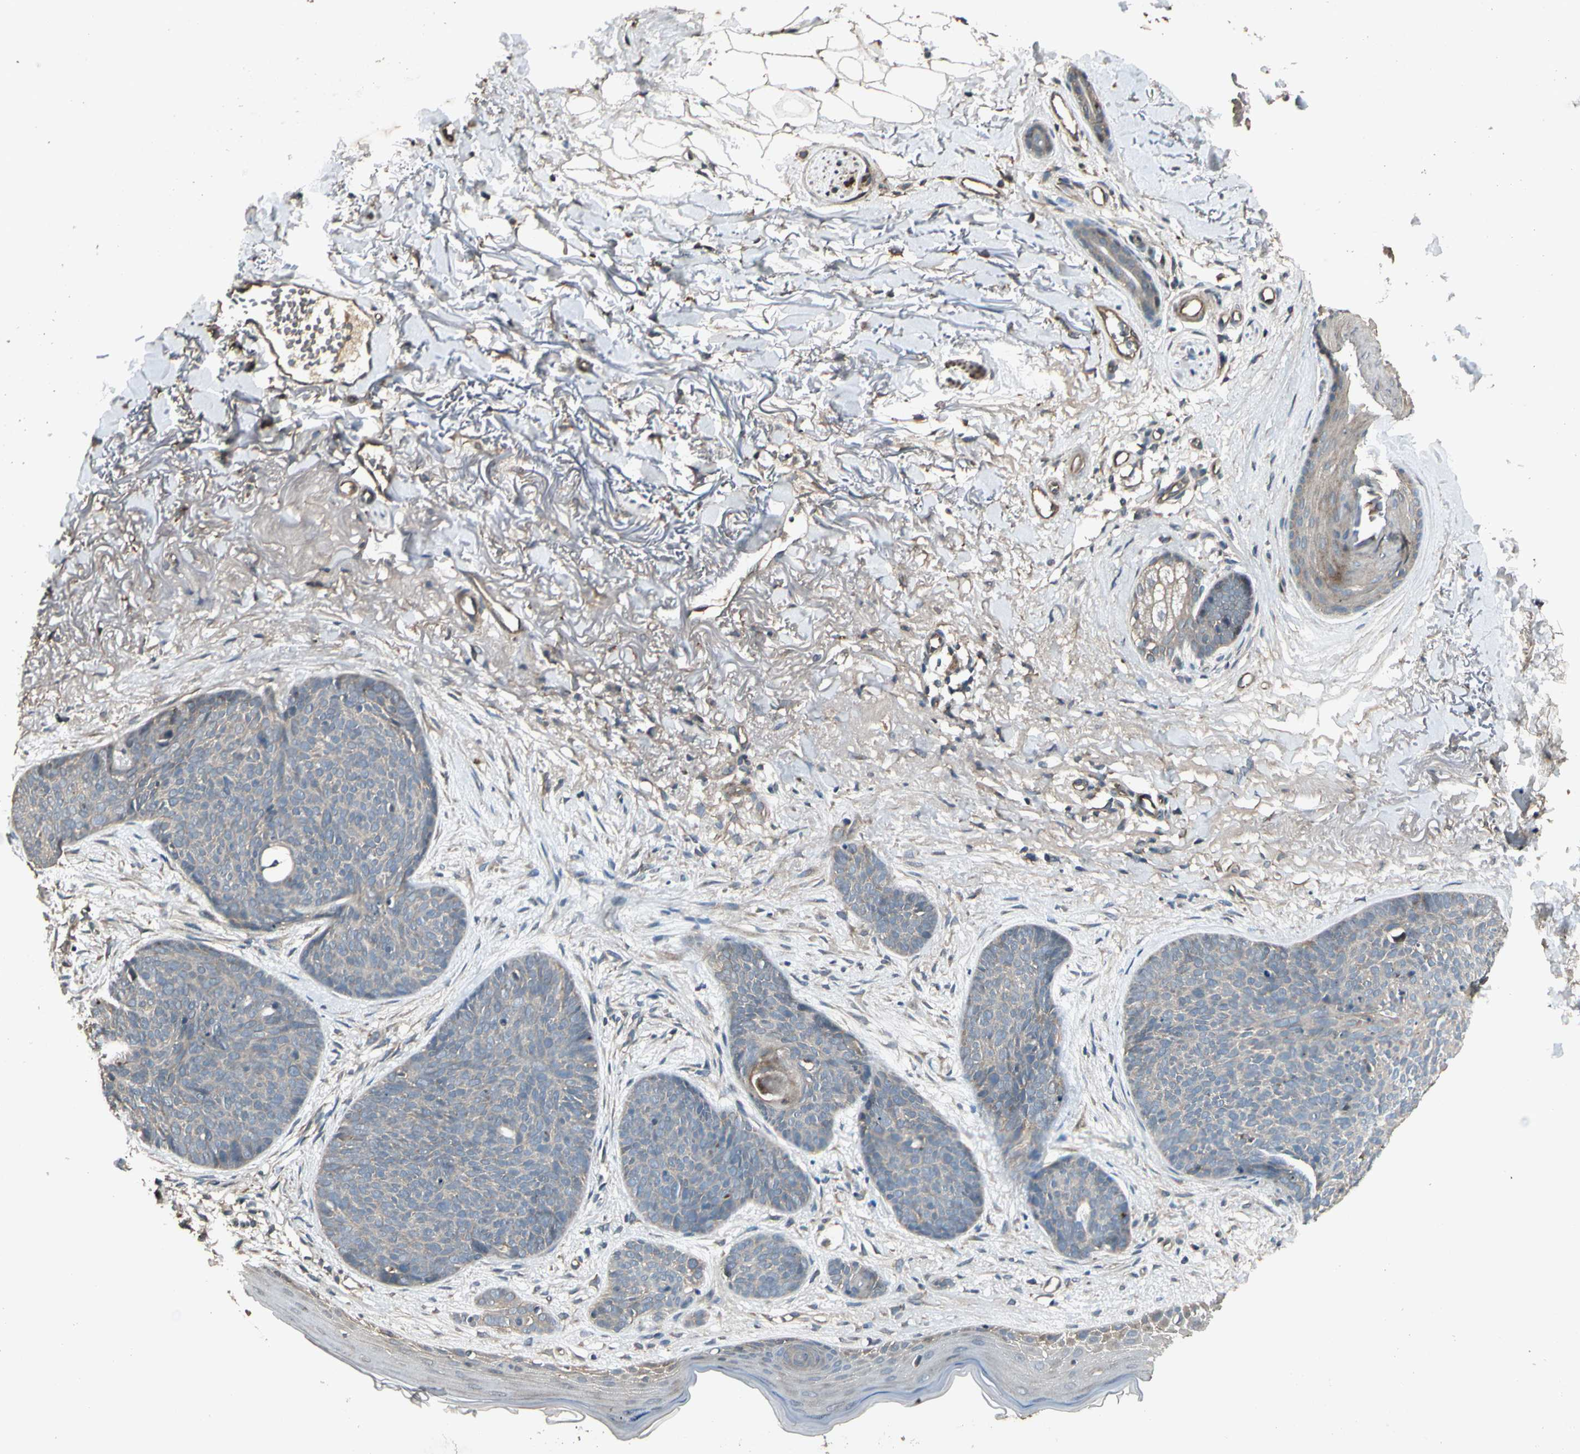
{"staining": {"intensity": "weak", "quantity": ">75%", "location": "cytoplasmic/membranous"}, "tissue": "skin cancer", "cell_type": "Tumor cells", "image_type": "cancer", "snomed": [{"axis": "morphology", "description": "Normal tissue, NOS"}, {"axis": "morphology", "description": "Basal cell carcinoma"}, {"axis": "topography", "description": "Skin"}], "caption": "Protein positivity by immunohistochemistry (IHC) exhibits weak cytoplasmic/membranous positivity in approximately >75% of tumor cells in skin cancer.", "gene": "ACVR1", "patient": {"sex": "female", "age": 70}}